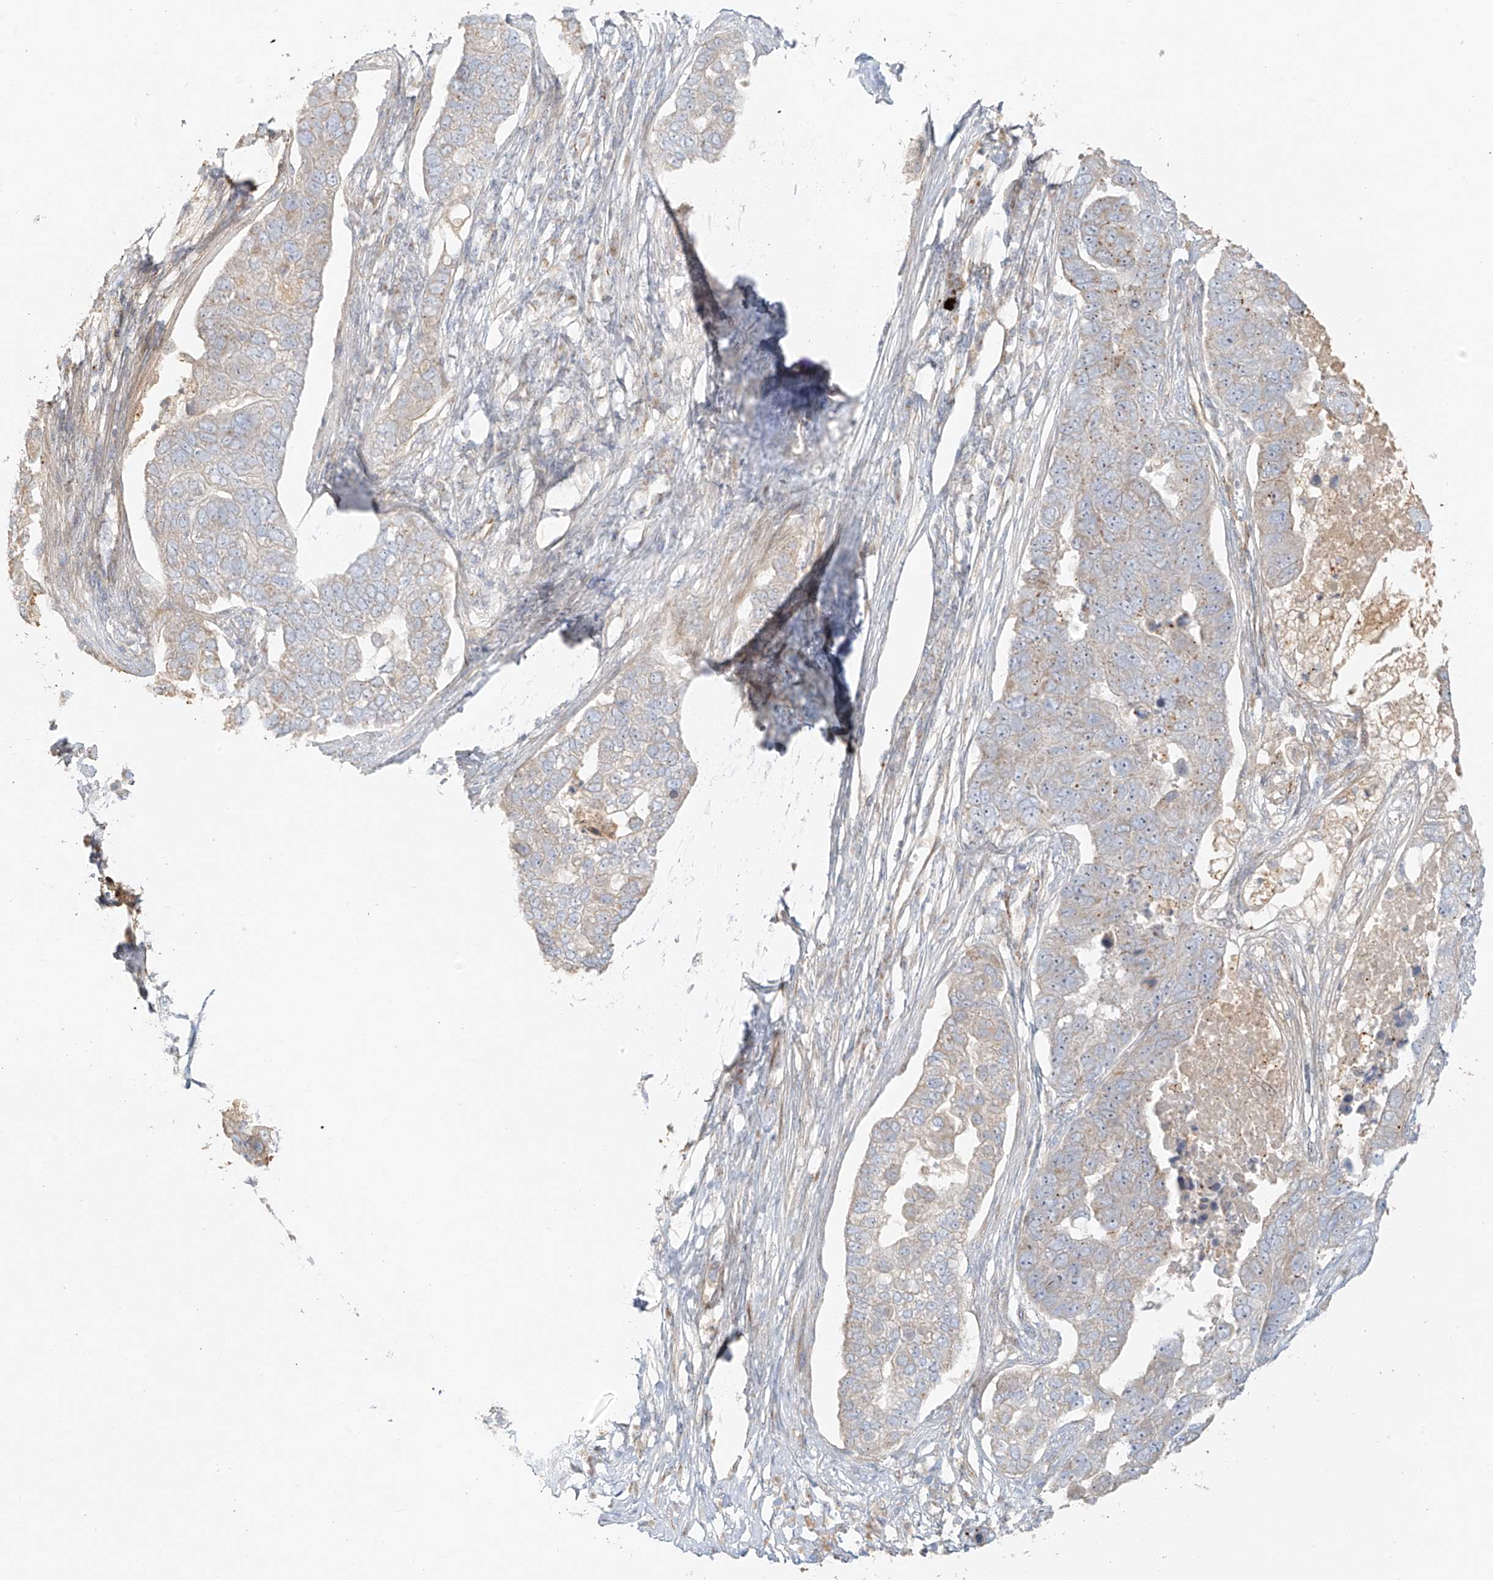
{"staining": {"intensity": "negative", "quantity": "none", "location": "none"}, "tissue": "pancreatic cancer", "cell_type": "Tumor cells", "image_type": "cancer", "snomed": [{"axis": "morphology", "description": "Adenocarcinoma, NOS"}, {"axis": "topography", "description": "Pancreas"}], "caption": "IHC of human pancreatic cancer (adenocarcinoma) reveals no expression in tumor cells.", "gene": "MIPEP", "patient": {"sex": "female", "age": 61}}